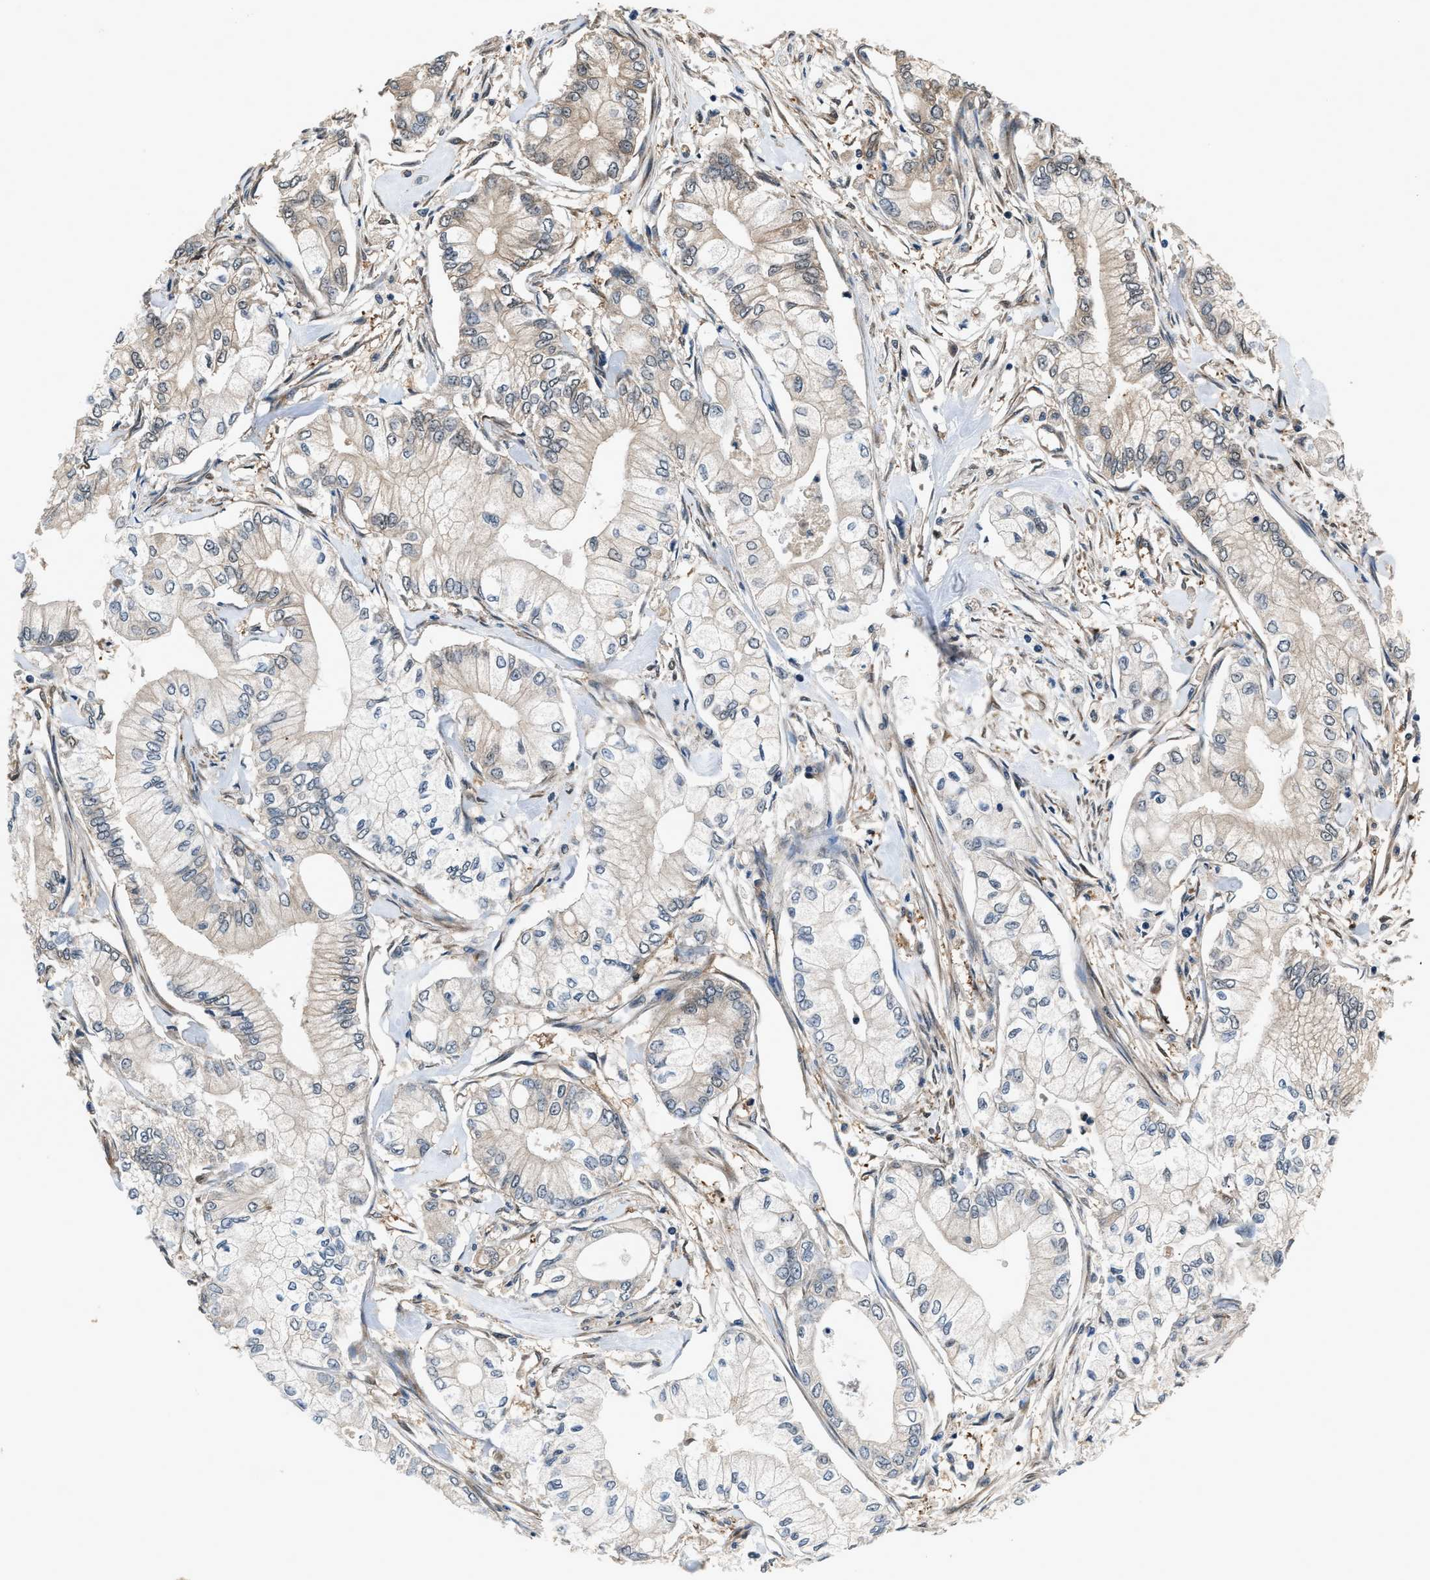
{"staining": {"intensity": "weak", "quantity": "<25%", "location": "cytoplasmic/membranous"}, "tissue": "pancreatic cancer", "cell_type": "Tumor cells", "image_type": "cancer", "snomed": [{"axis": "morphology", "description": "Adenocarcinoma, NOS"}, {"axis": "topography", "description": "Pancreas"}], "caption": "Histopathology image shows no protein positivity in tumor cells of pancreatic adenocarcinoma tissue. (Stains: DAB (3,3'-diaminobenzidine) immunohistochemistry (IHC) with hematoxylin counter stain, Microscopy: brightfield microscopy at high magnification).", "gene": "TP53I3", "patient": {"sex": "male", "age": 70}}